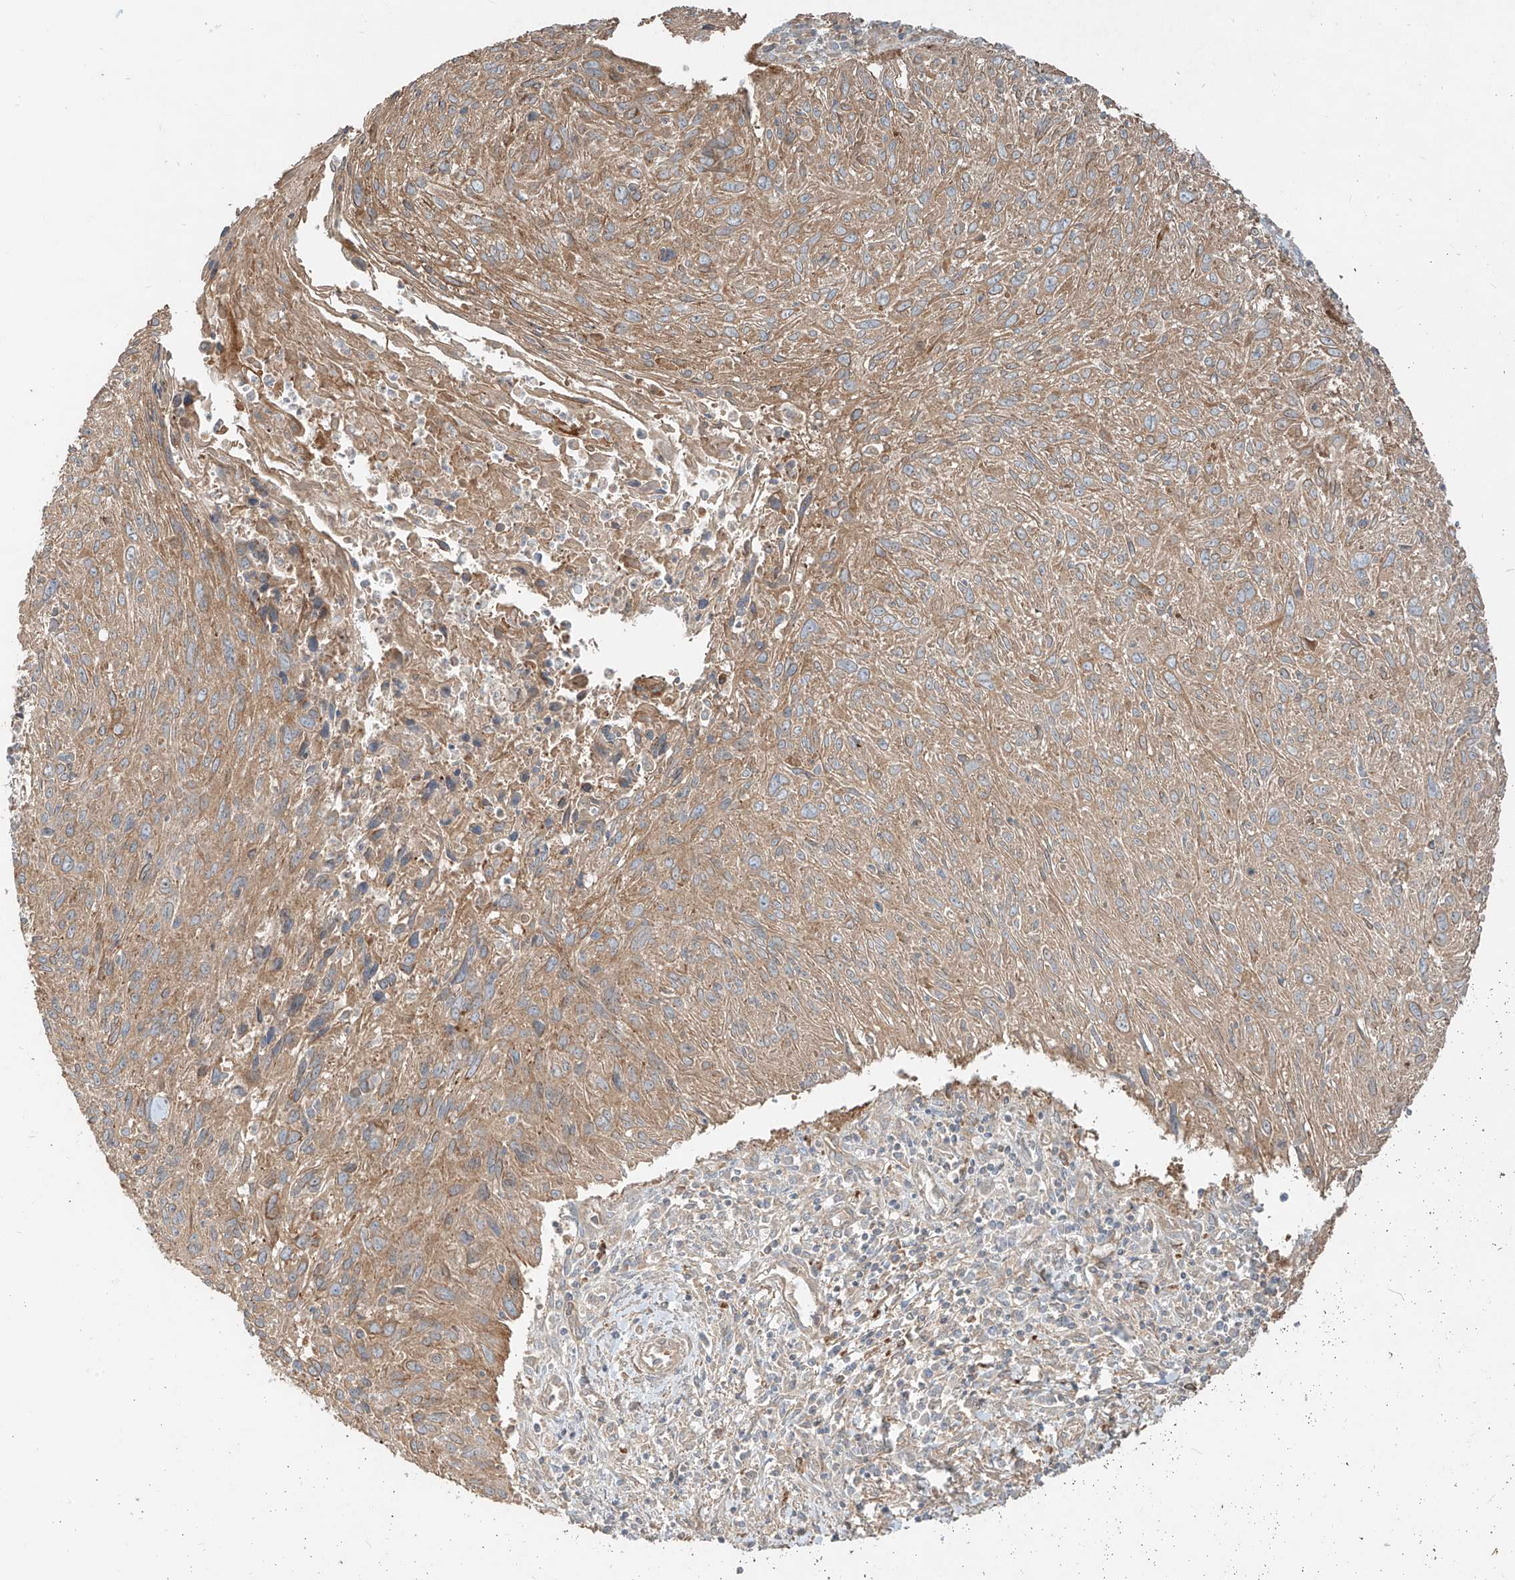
{"staining": {"intensity": "moderate", "quantity": ">75%", "location": "cytoplasmic/membranous"}, "tissue": "cervical cancer", "cell_type": "Tumor cells", "image_type": "cancer", "snomed": [{"axis": "morphology", "description": "Squamous cell carcinoma, NOS"}, {"axis": "topography", "description": "Cervix"}], "caption": "This histopathology image reveals IHC staining of human cervical cancer, with medium moderate cytoplasmic/membranous positivity in approximately >75% of tumor cells.", "gene": "CCDC115", "patient": {"sex": "female", "age": 51}}